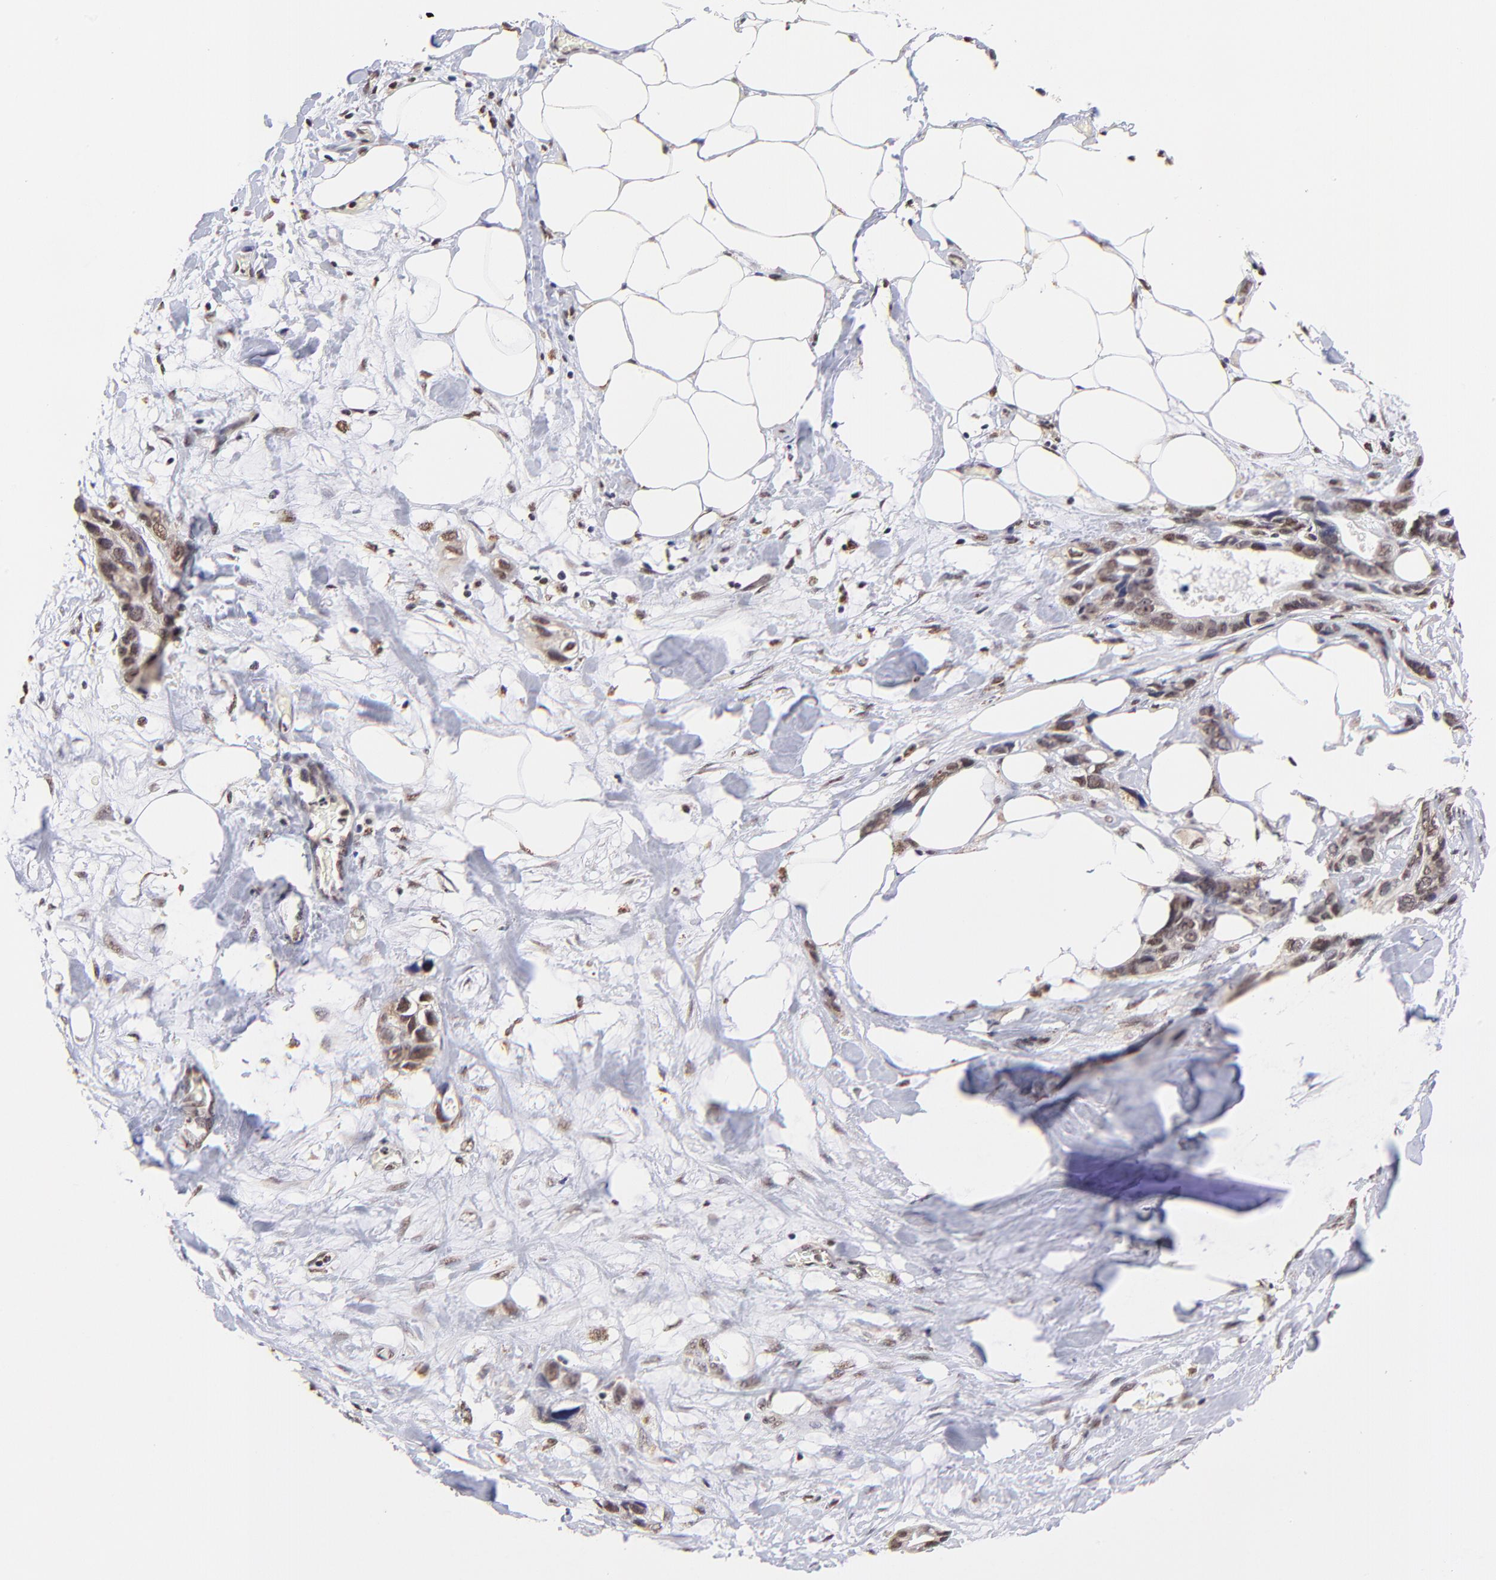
{"staining": {"intensity": "weak", "quantity": ">75%", "location": "cytoplasmic/membranous,nuclear"}, "tissue": "stomach cancer", "cell_type": "Tumor cells", "image_type": "cancer", "snomed": [{"axis": "morphology", "description": "Adenocarcinoma, NOS"}, {"axis": "topography", "description": "Stomach, upper"}], "caption": "Stomach cancer (adenocarcinoma) was stained to show a protein in brown. There is low levels of weak cytoplasmic/membranous and nuclear positivity in approximately >75% of tumor cells.", "gene": "ZNF670", "patient": {"sex": "male", "age": 47}}